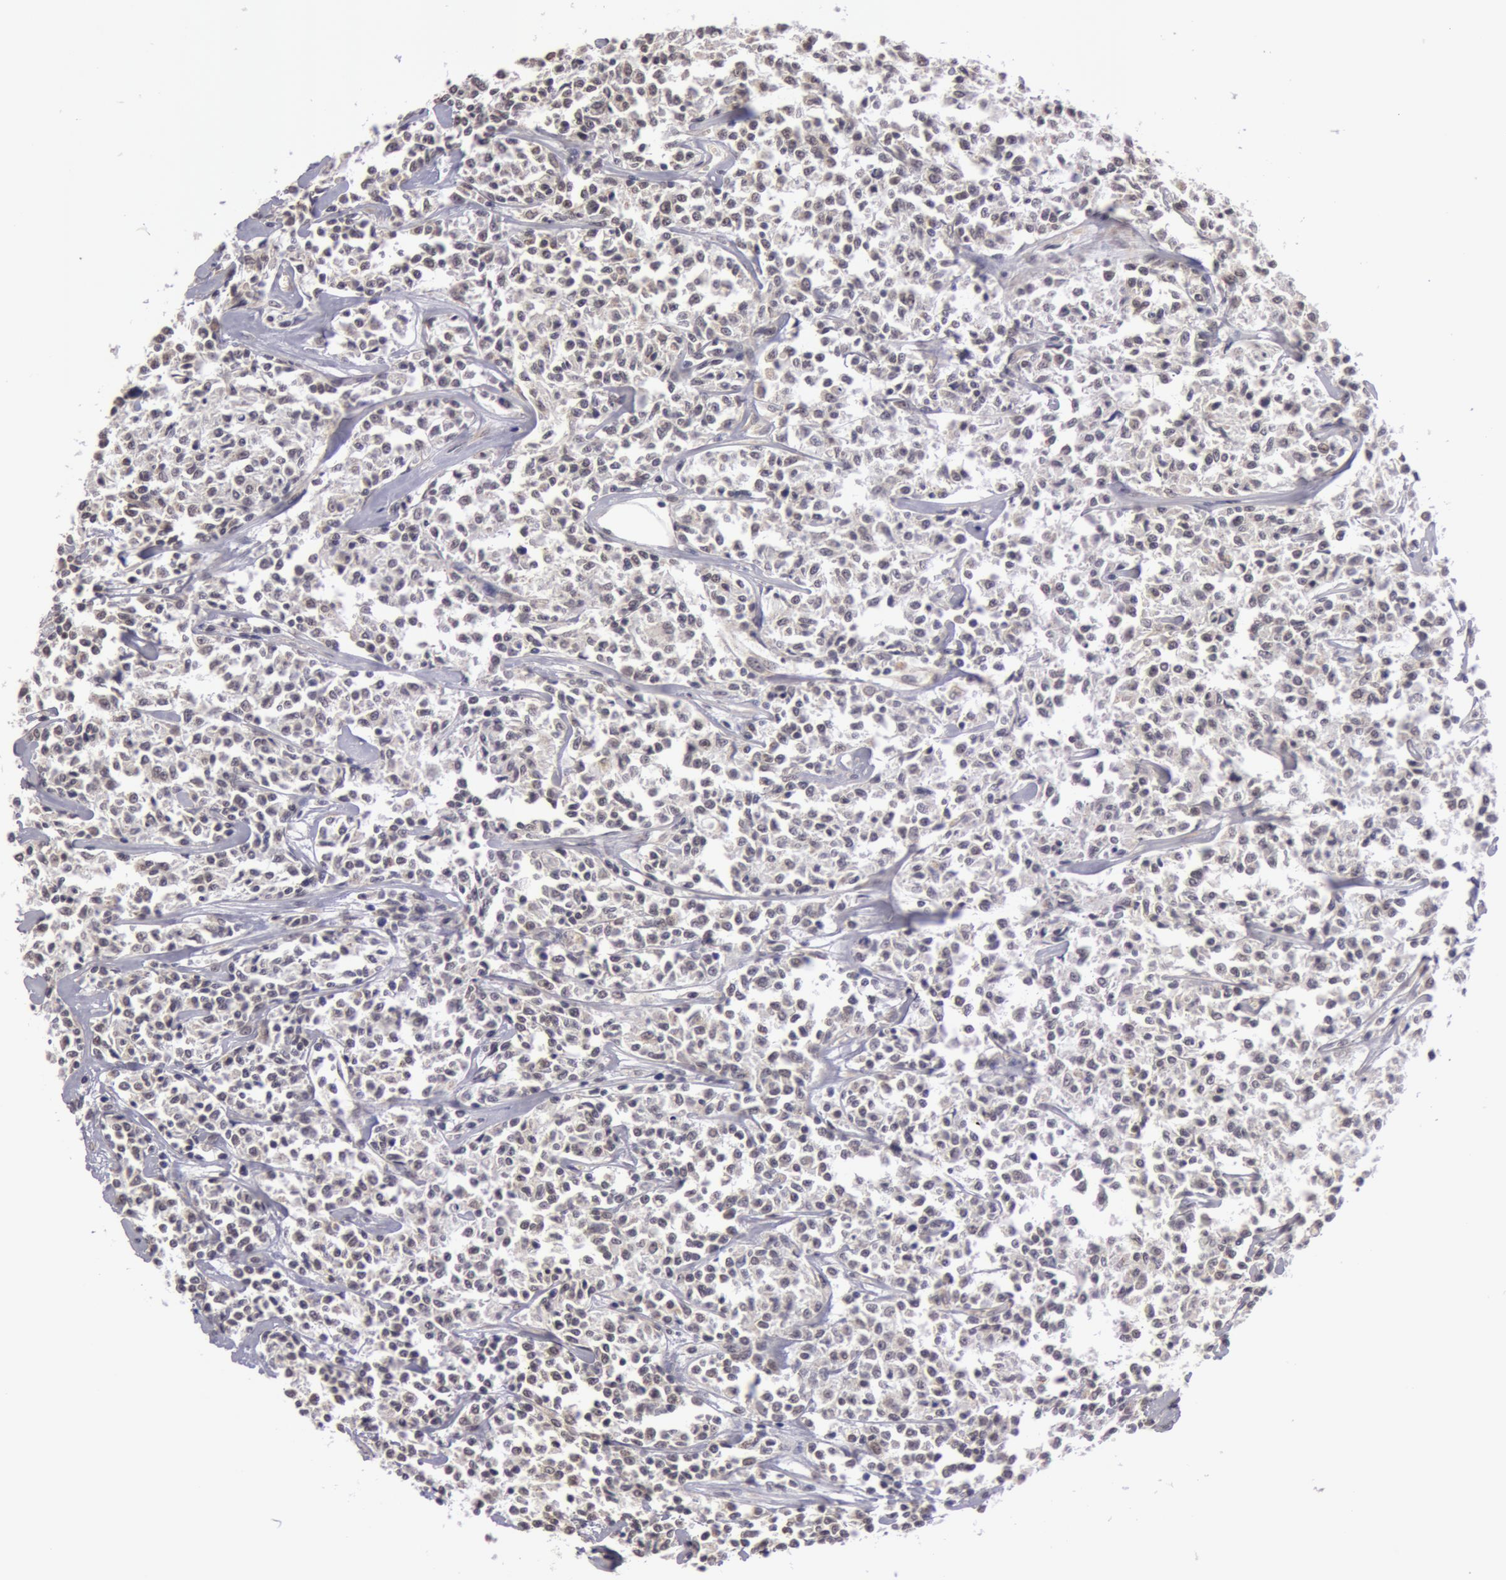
{"staining": {"intensity": "negative", "quantity": "none", "location": "none"}, "tissue": "lymphoma", "cell_type": "Tumor cells", "image_type": "cancer", "snomed": [{"axis": "morphology", "description": "Malignant lymphoma, non-Hodgkin's type, Low grade"}, {"axis": "topography", "description": "Small intestine"}], "caption": "Lymphoma was stained to show a protein in brown. There is no significant positivity in tumor cells.", "gene": "SYTL4", "patient": {"sex": "female", "age": 59}}